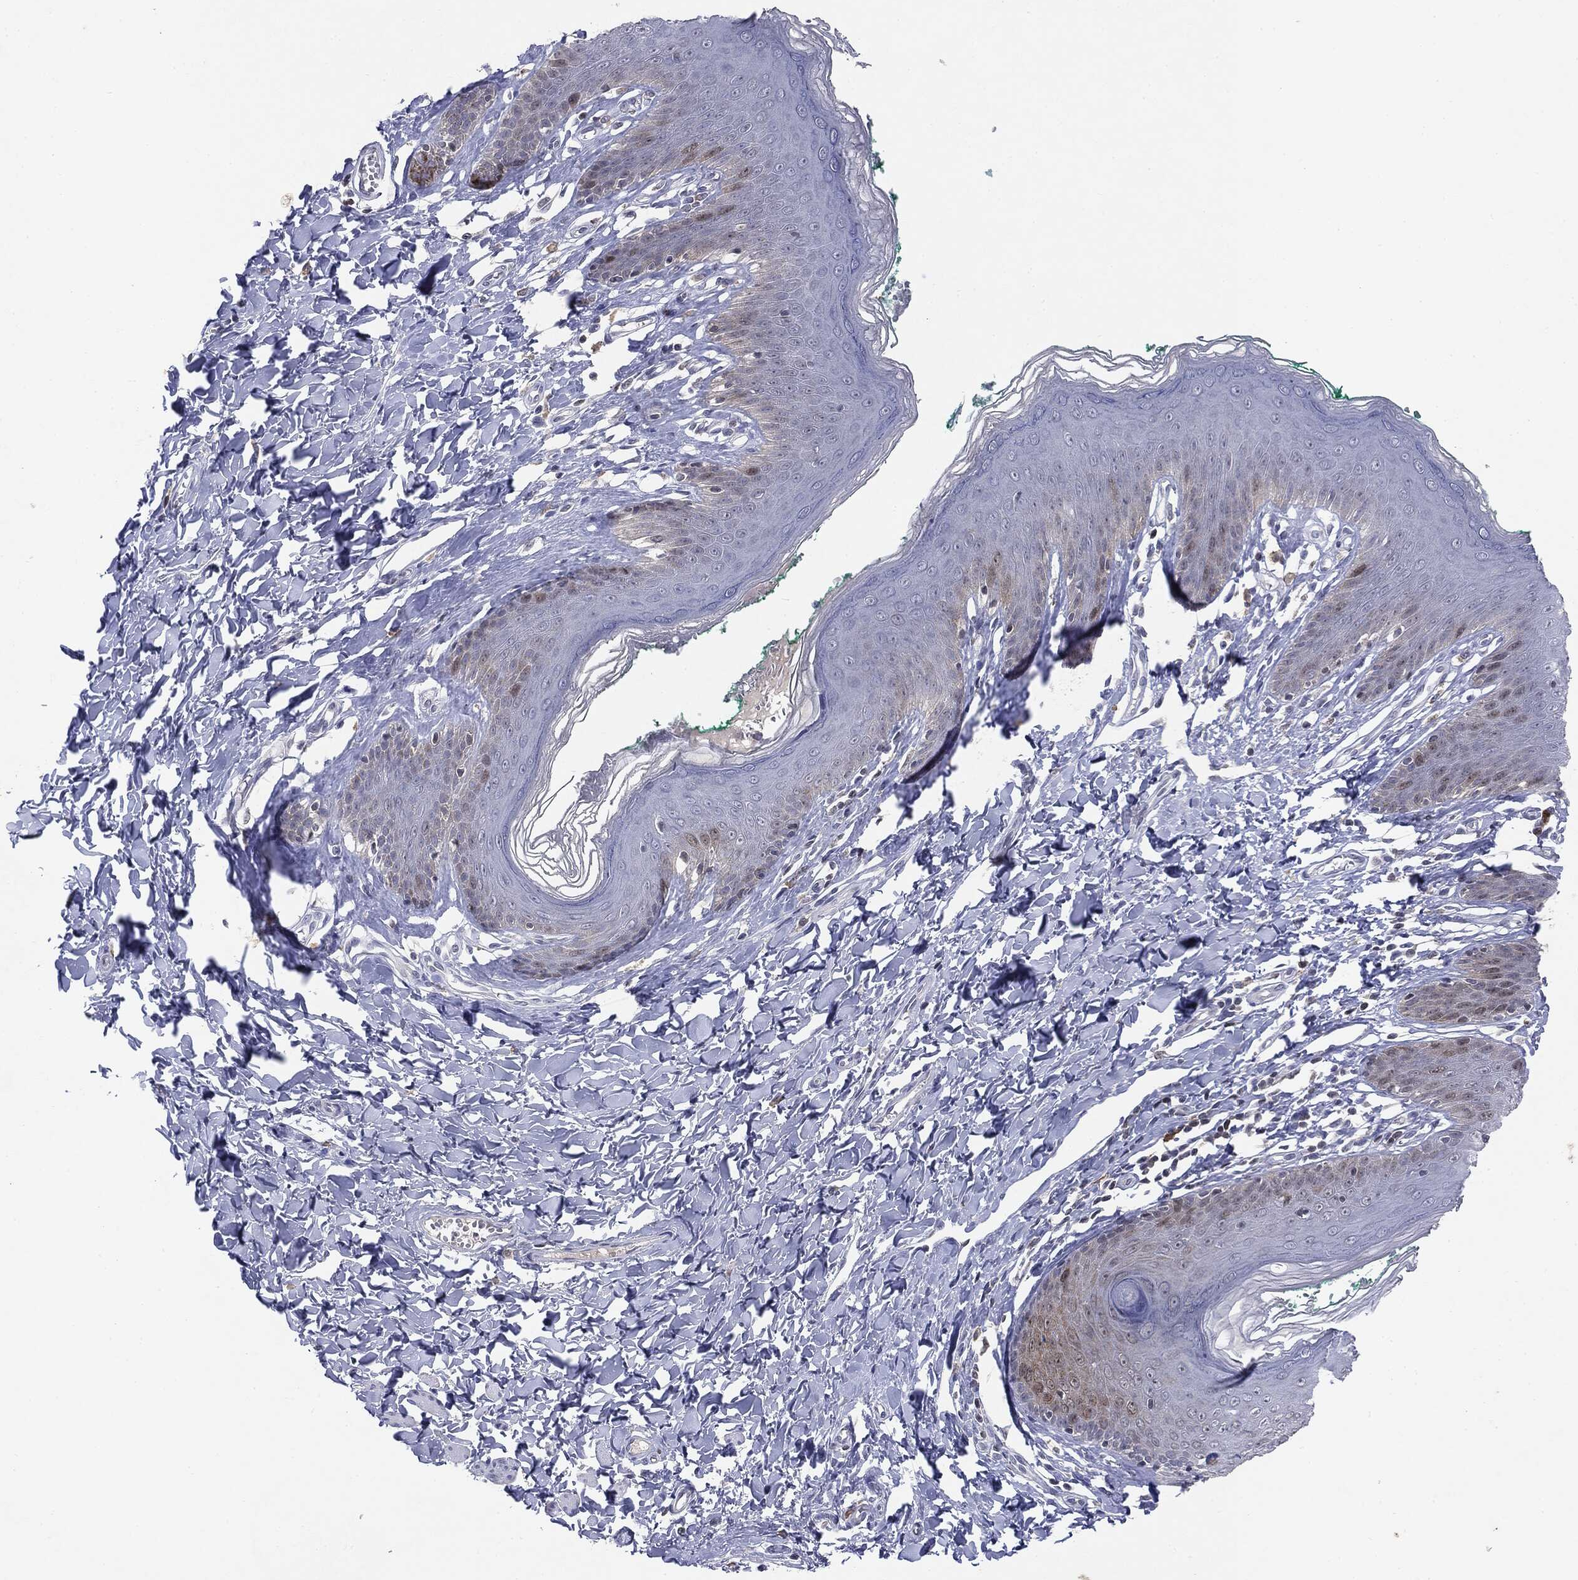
{"staining": {"intensity": "negative", "quantity": "none", "location": "none"}, "tissue": "skin", "cell_type": "Epidermal cells", "image_type": "normal", "snomed": [{"axis": "morphology", "description": "Normal tissue, NOS"}, {"axis": "topography", "description": "Vulva"}], "caption": "An immunohistochemistry image of unremarkable skin is shown. There is no staining in epidermal cells of skin. (DAB (3,3'-diaminobenzidine) immunohistochemistry visualized using brightfield microscopy, high magnification).", "gene": "KIF2C", "patient": {"sex": "female", "age": 66}}